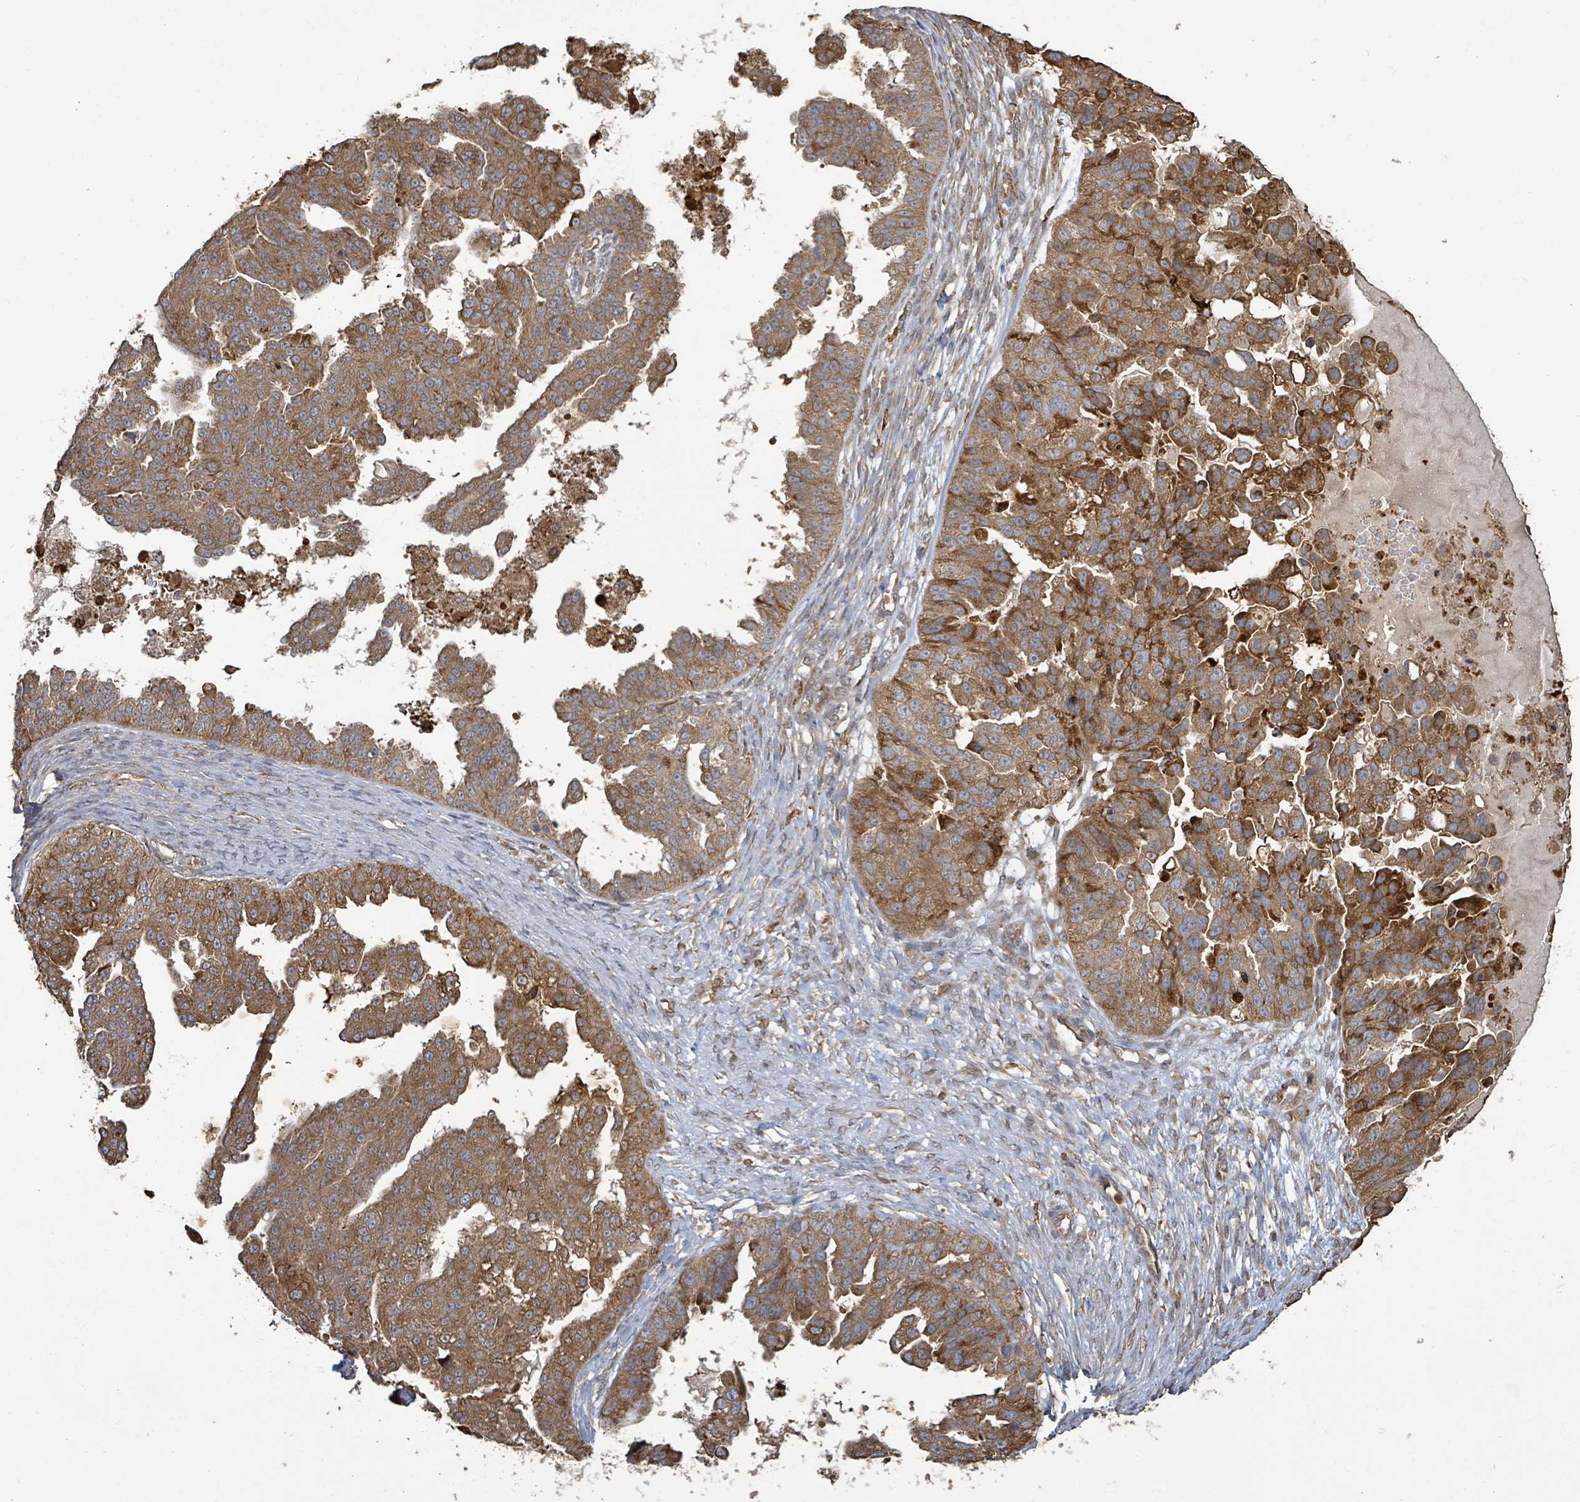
{"staining": {"intensity": "moderate", "quantity": ">75%", "location": "cytoplasmic/membranous"}, "tissue": "ovarian cancer", "cell_type": "Tumor cells", "image_type": "cancer", "snomed": [{"axis": "morphology", "description": "Cystadenocarcinoma, serous, NOS"}, {"axis": "topography", "description": "Ovary"}], "caption": "There is medium levels of moderate cytoplasmic/membranous expression in tumor cells of ovarian serous cystadenocarcinoma, as demonstrated by immunohistochemical staining (brown color).", "gene": "ARPIN", "patient": {"sex": "female", "age": 58}}